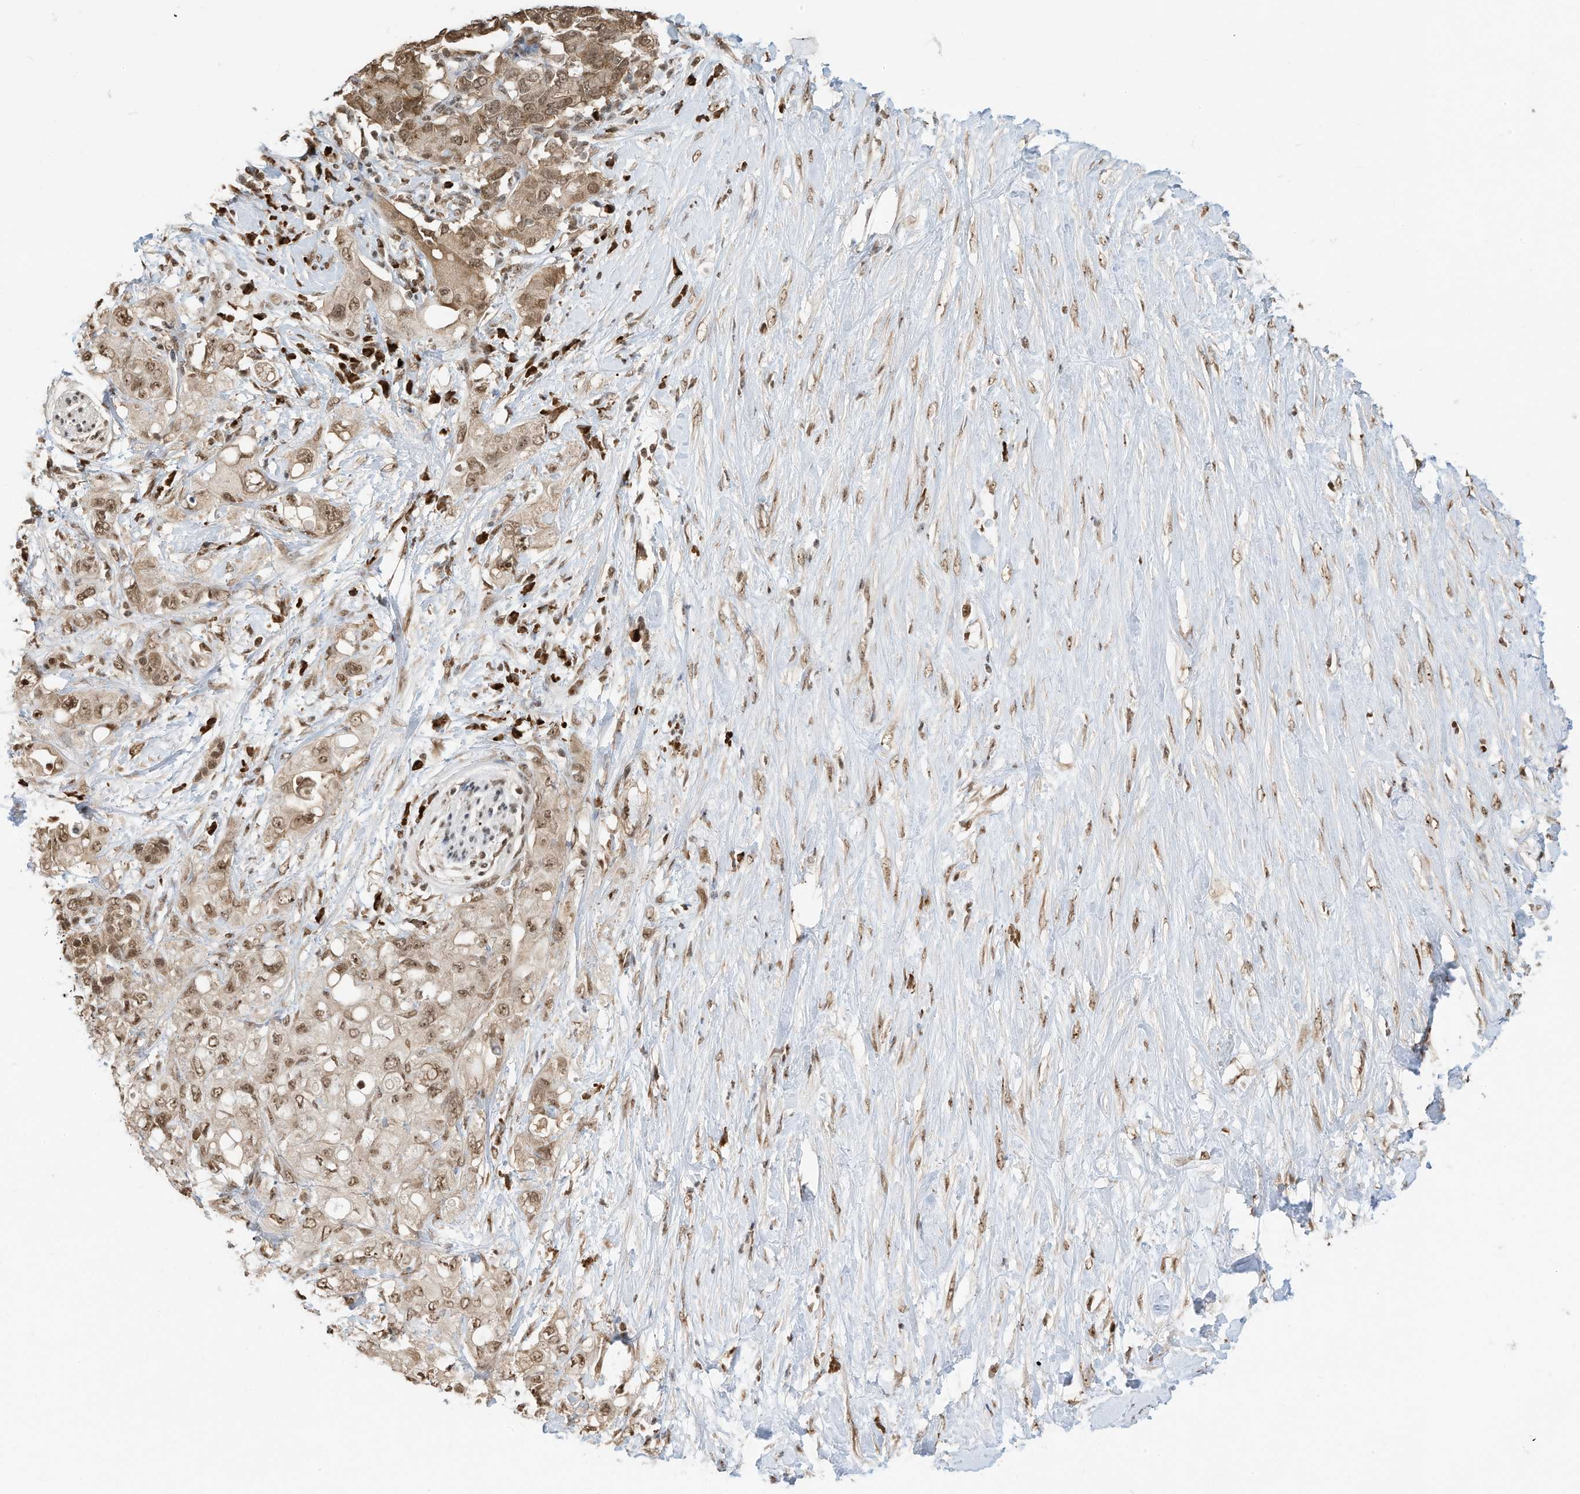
{"staining": {"intensity": "weak", "quantity": ">75%", "location": "nuclear"}, "tissue": "pancreatic cancer", "cell_type": "Tumor cells", "image_type": "cancer", "snomed": [{"axis": "morphology", "description": "Adenocarcinoma, NOS"}, {"axis": "topography", "description": "Pancreas"}], "caption": "This is an image of immunohistochemistry (IHC) staining of pancreatic cancer, which shows weak staining in the nuclear of tumor cells.", "gene": "ZNF195", "patient": {"sex": "female", "age": 56}}